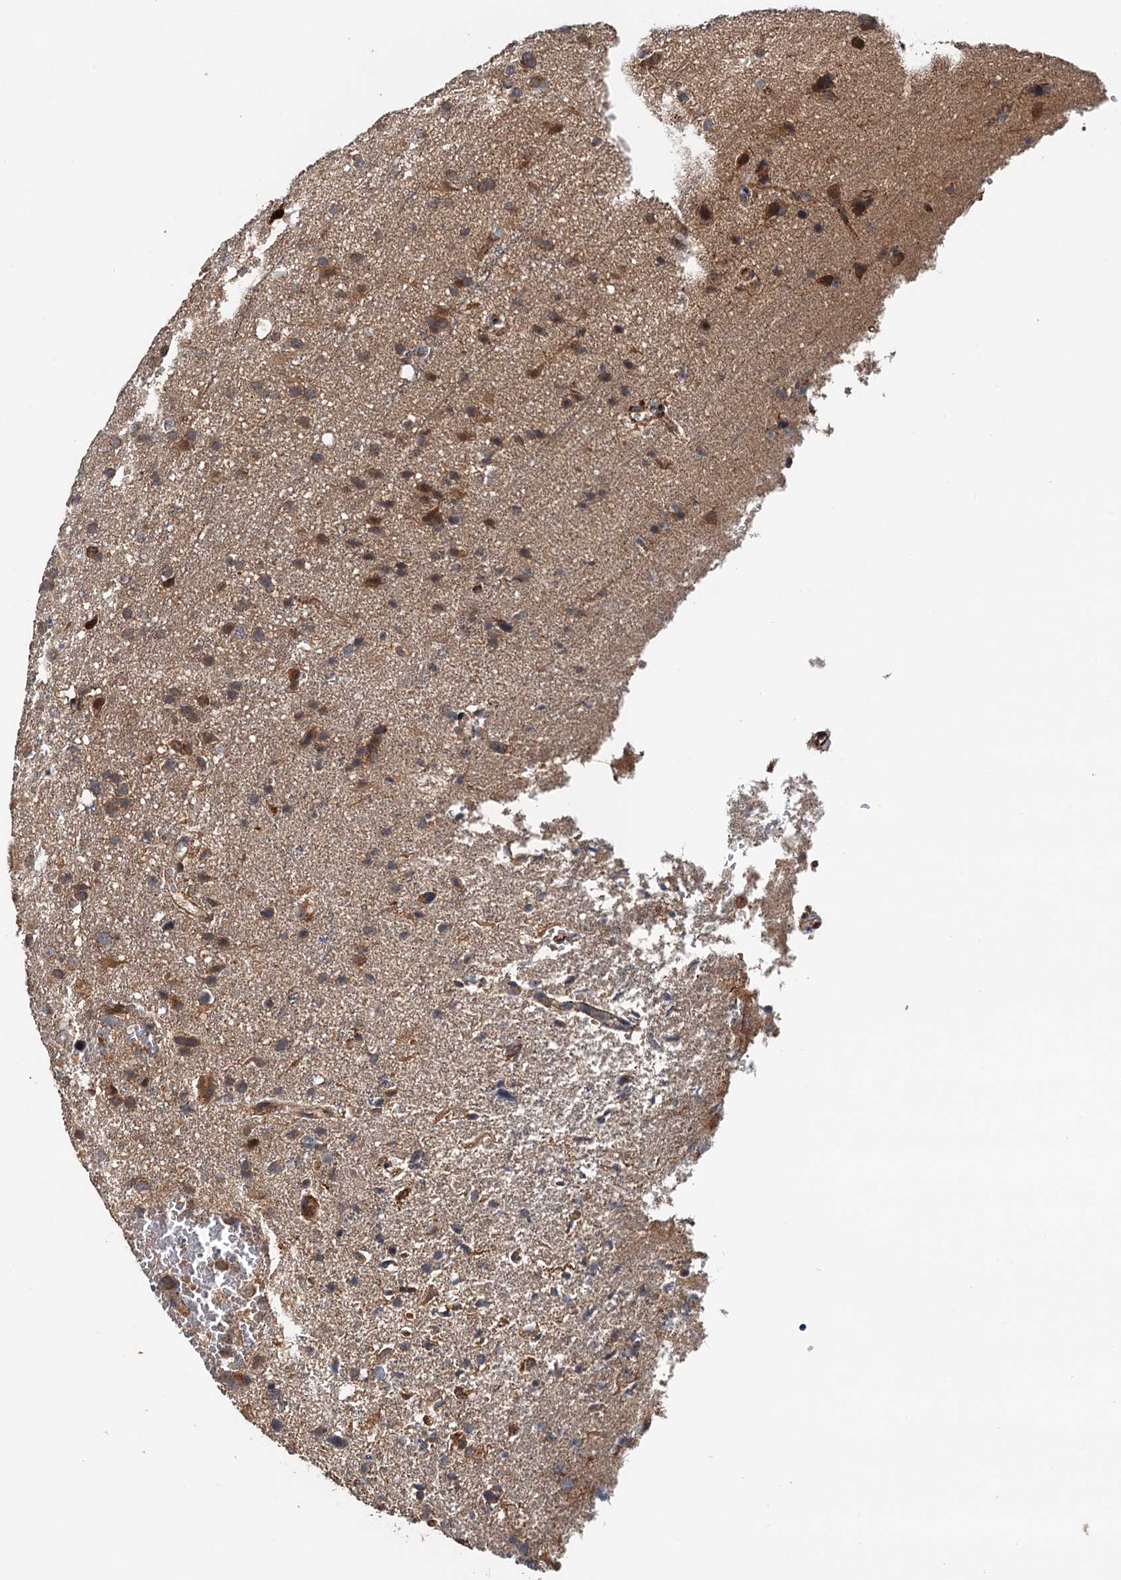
{"staining": {"intensity": "moderate", "quantity": "25%-75%", "location": "cytoplasmic/membranous"}, "tissue": "glioma", "cell_type": "Tumor cells", "image_type": "cancer", "snomed": [{"axis": "morphology", "description": "Glioma, malignant, High grade"}, {"axis": "topography", "description": "Brain"}], "caption": "Protein staining shows moderate cytoplasmic/membranous staining in approximately 25%-75% of tumor cells in high-grade glioma (malignant).", "gene": "AAGAB", "patient": {"sex": "male", "age": 61}}